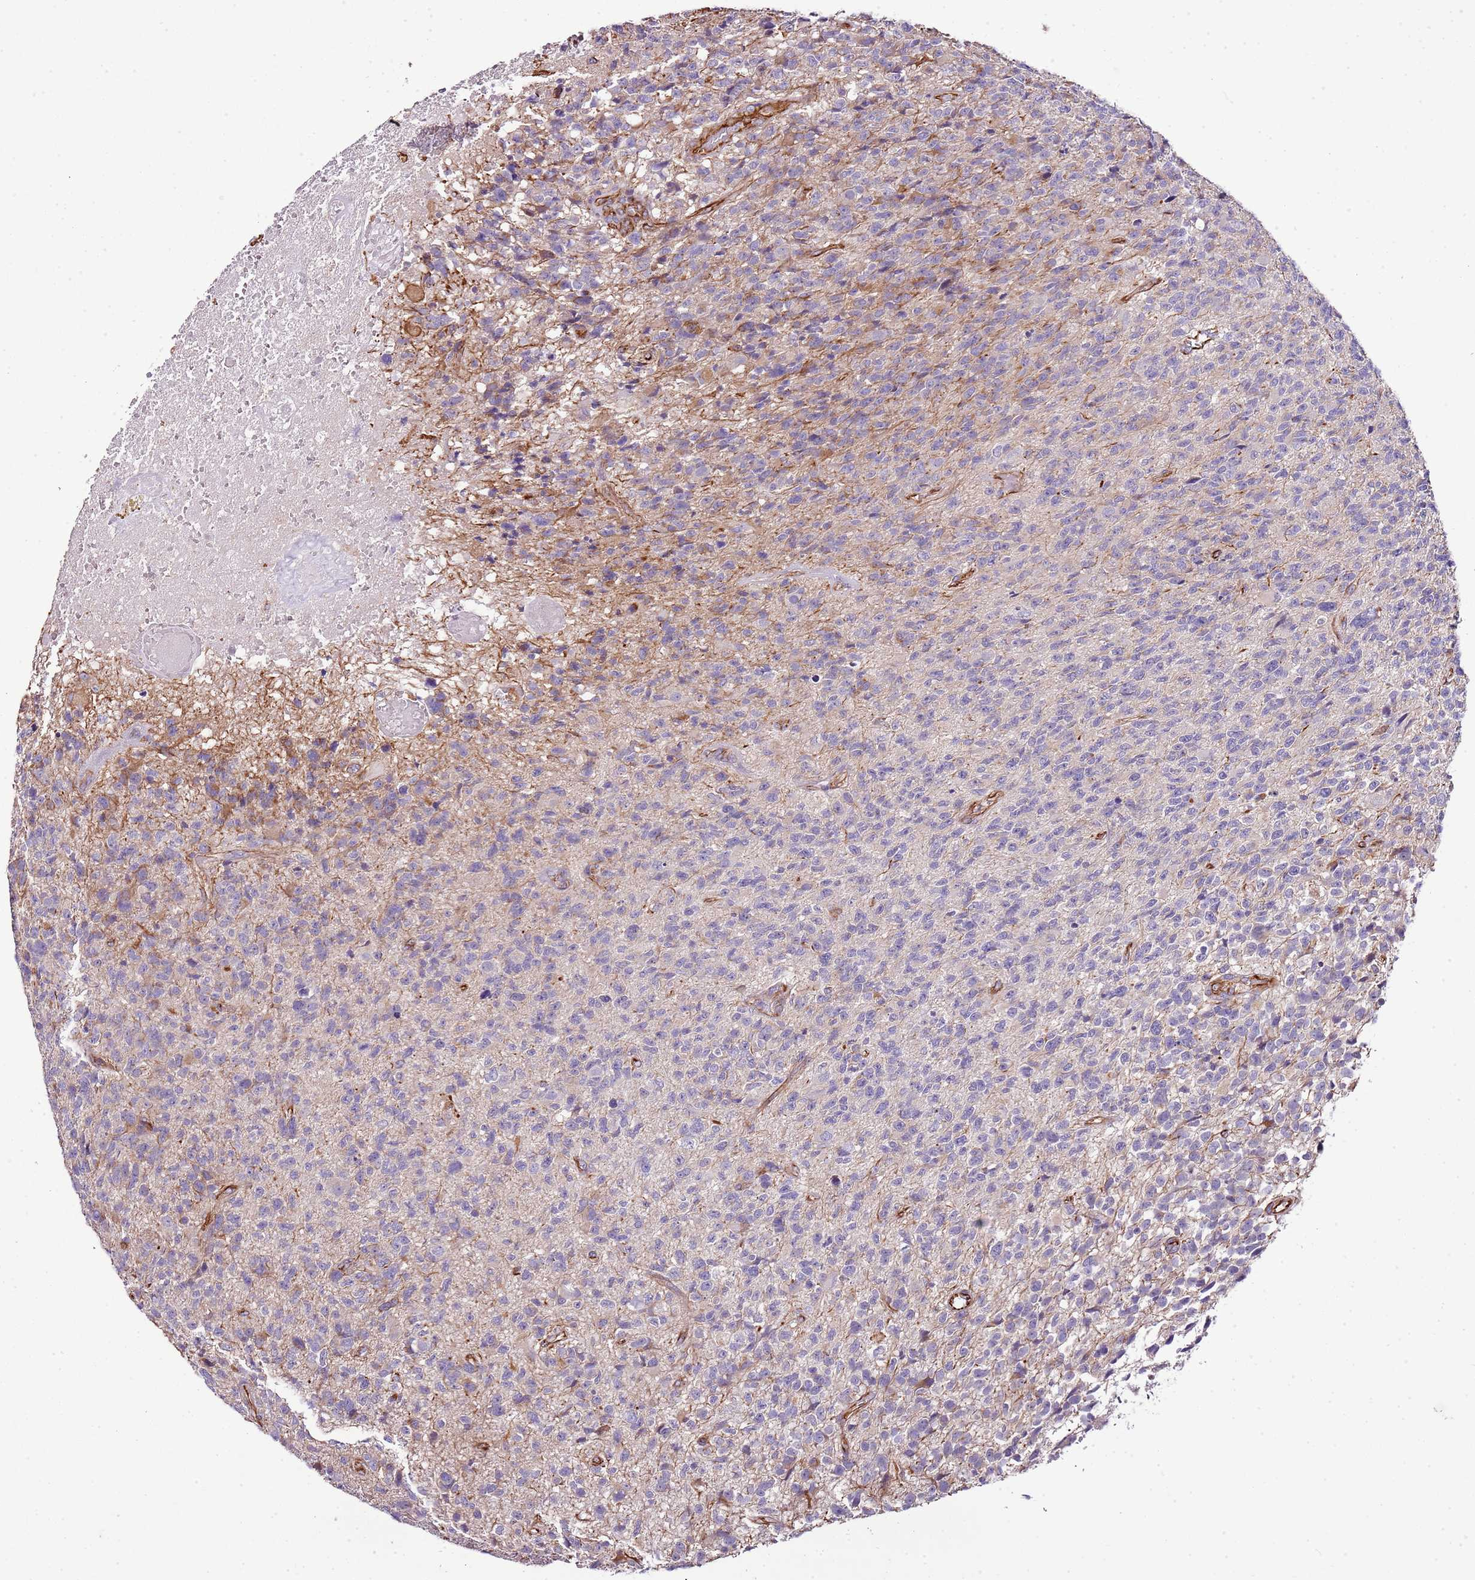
{"staining": {"intensity": "moderate", "quantity": "25%-75%", "location": "cytoplasmic/membranous"}, "tissue": "glioma", "cell_type": "Tumor cells", "image_type": "cancer", "snomed": [{"axis": "morphology", "description": "Glioma, malignant, High grade"}, {"axis": "topography", "description": "Brain"}], "caption": "Immunohistochemical staining of human high-grade glioma (malignant) reveals moderate cytoplasmic/membranous protein staining in approximately 25%-75% of tumor cells. (IHC, brightfield microscopy, high magnification).", "gene": "ZNF786", "patient": {"sex": "male", "age": 76}}